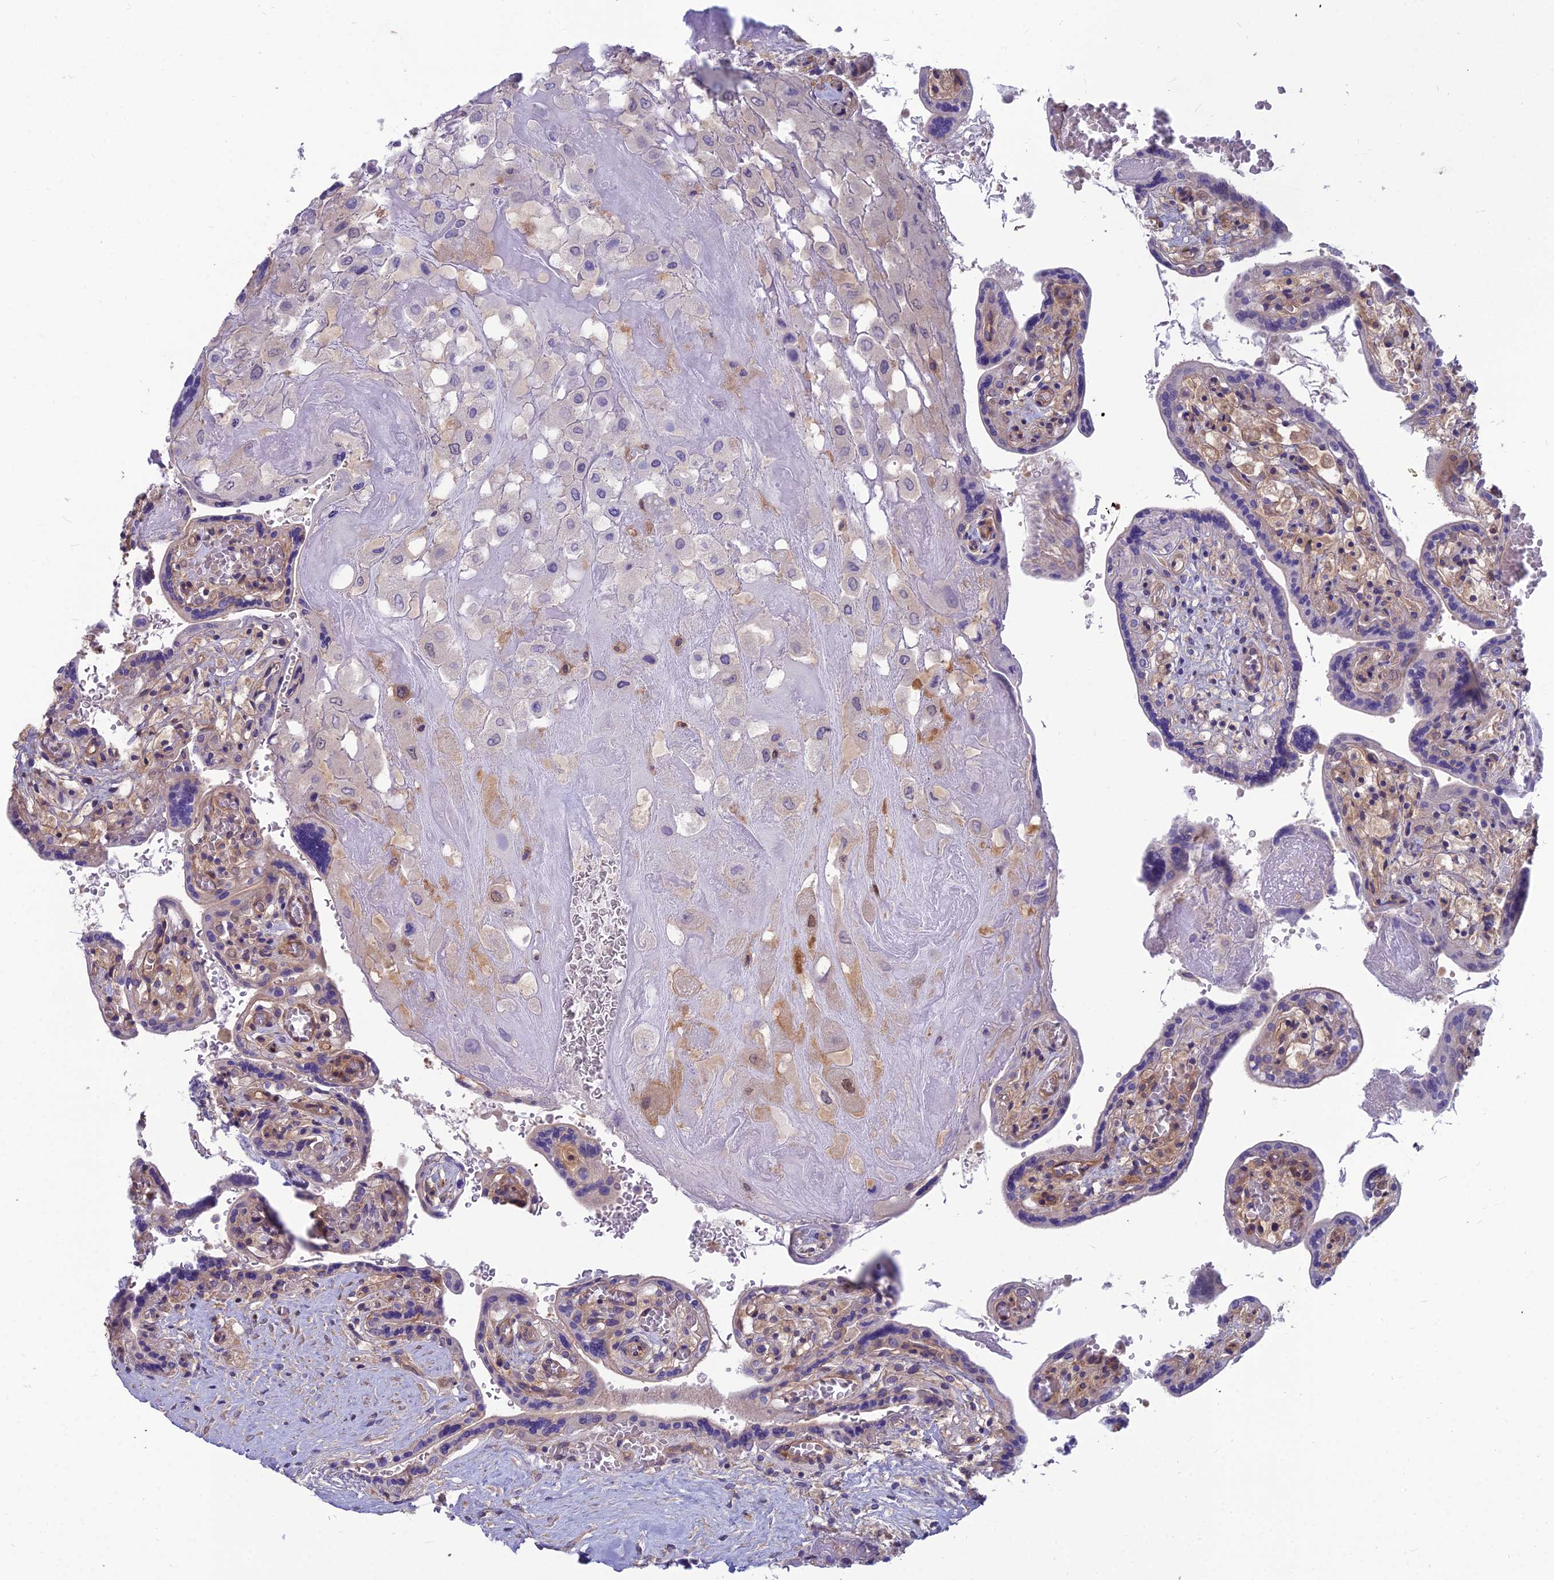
{"staining": {"intensity": "weak", "quantity": "<25%", "location": "cytoplasmic/membranous,nuclear"}, "tissue": "placenta", "cell_type": "Decidual cells", "image_type": "normal", "snomed": [{"axis": "morphology", "description": "Normal tissue, NOS"}, {"axis": "topography", "description": "Placenta"}], "caption": "The micrograph shows no significant staining in decidual cells of placenta.", "gene": "MVD", "patient": {"sex": "female", "age": 37}}